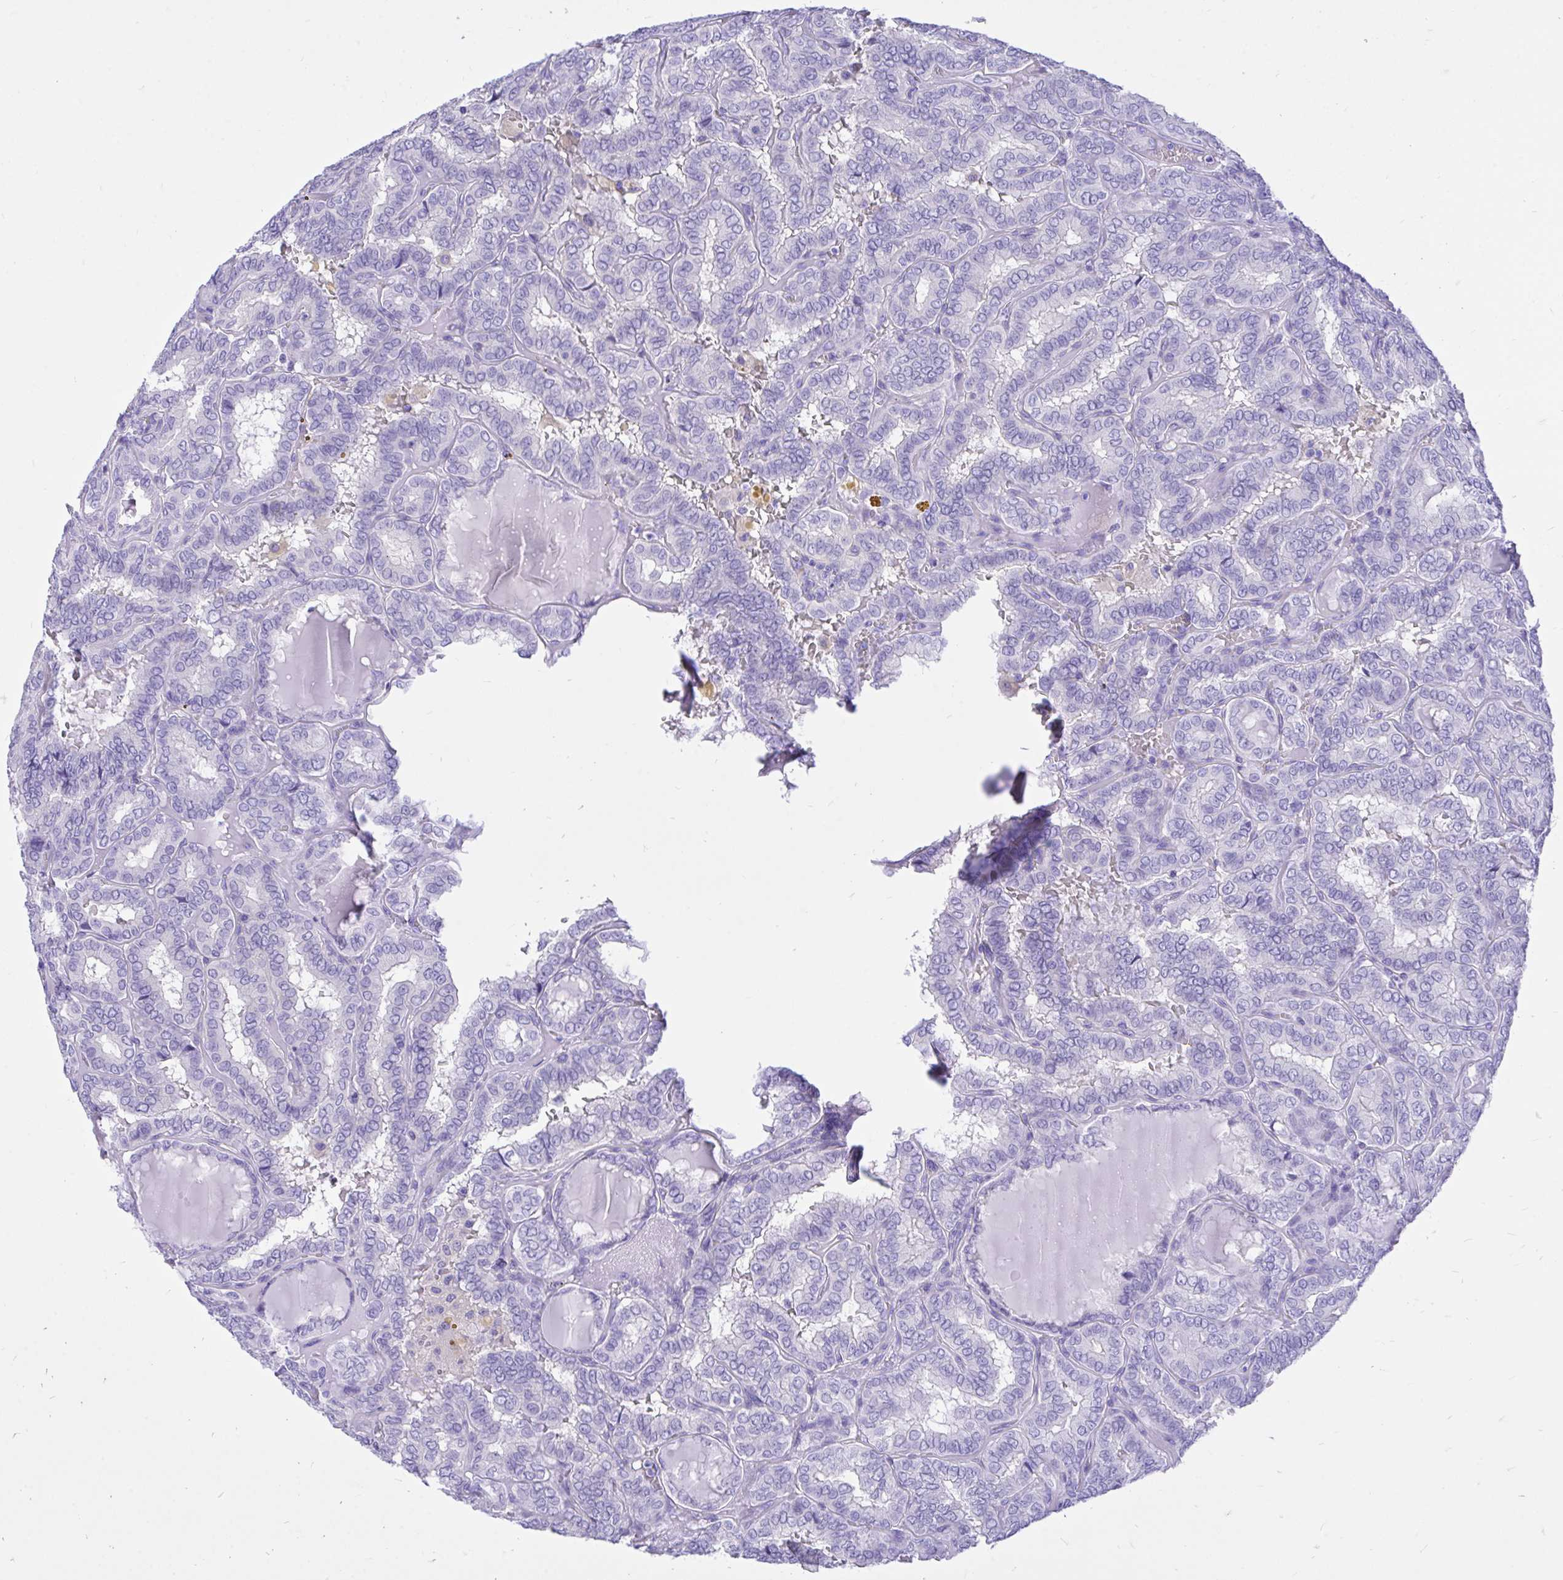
{"staining": {"intensity": "negative", "quantity": "none", "location": "none"}, "tissue": "thyroid cancer", "cell_type": "Tumor cells", "image_type": "cancer", "snomed": [{"axis": "morphology", "description": "Papillary adenocarcinoma, NOS"}, {"axis": "topography", "description": "Thyroid gland"}], "caption": "Tumor cells show no significant protein expression in papillary adenocarcinoma (thyroid).", "gene": "MON1A", "patient": {"sex": "female", "age": 46}}